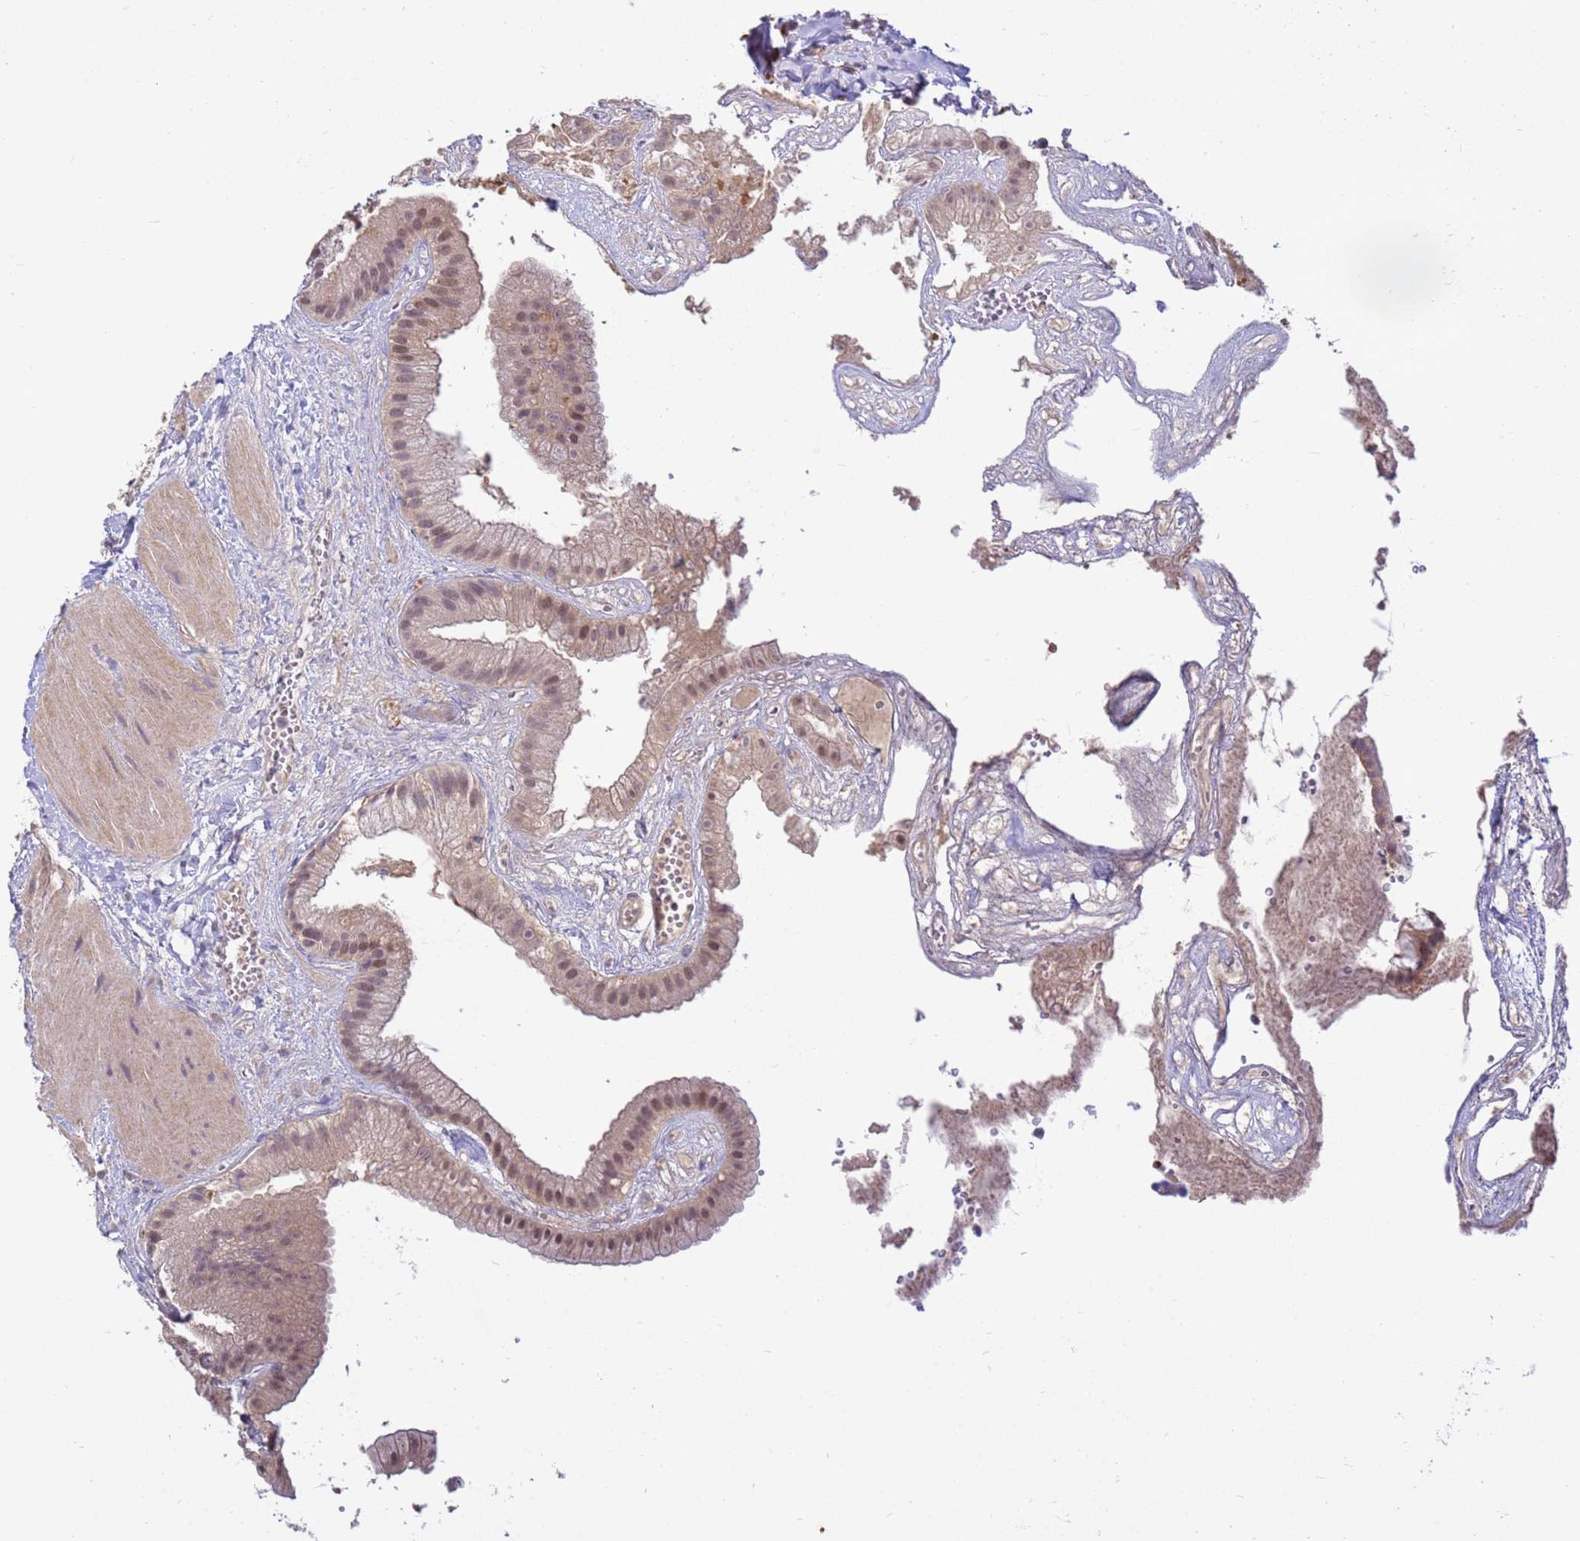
{"staining": {"intensity": "moderate", "quantity": "25%-75%", "location": "cytoplasmic/membranous,nuclear"}, "tissue": "gallbladder", "cell_type": "Glandular cells", "image_type": "normal", "snomed": [{"axis": "morphology", "description": "Normal tissue, NOS"}, {"axis": "topography", "description": "Gallbladder"}], "caption": "This photomicrograph displays IHC staining of normal human gallbladder, with medium moderate cytoplasmic/membranous,nuclear positivity in approximately 25%-75% of glandular cells.", "gene": "NPEPPS", "patient": {"sex": "male", "age": 55}}